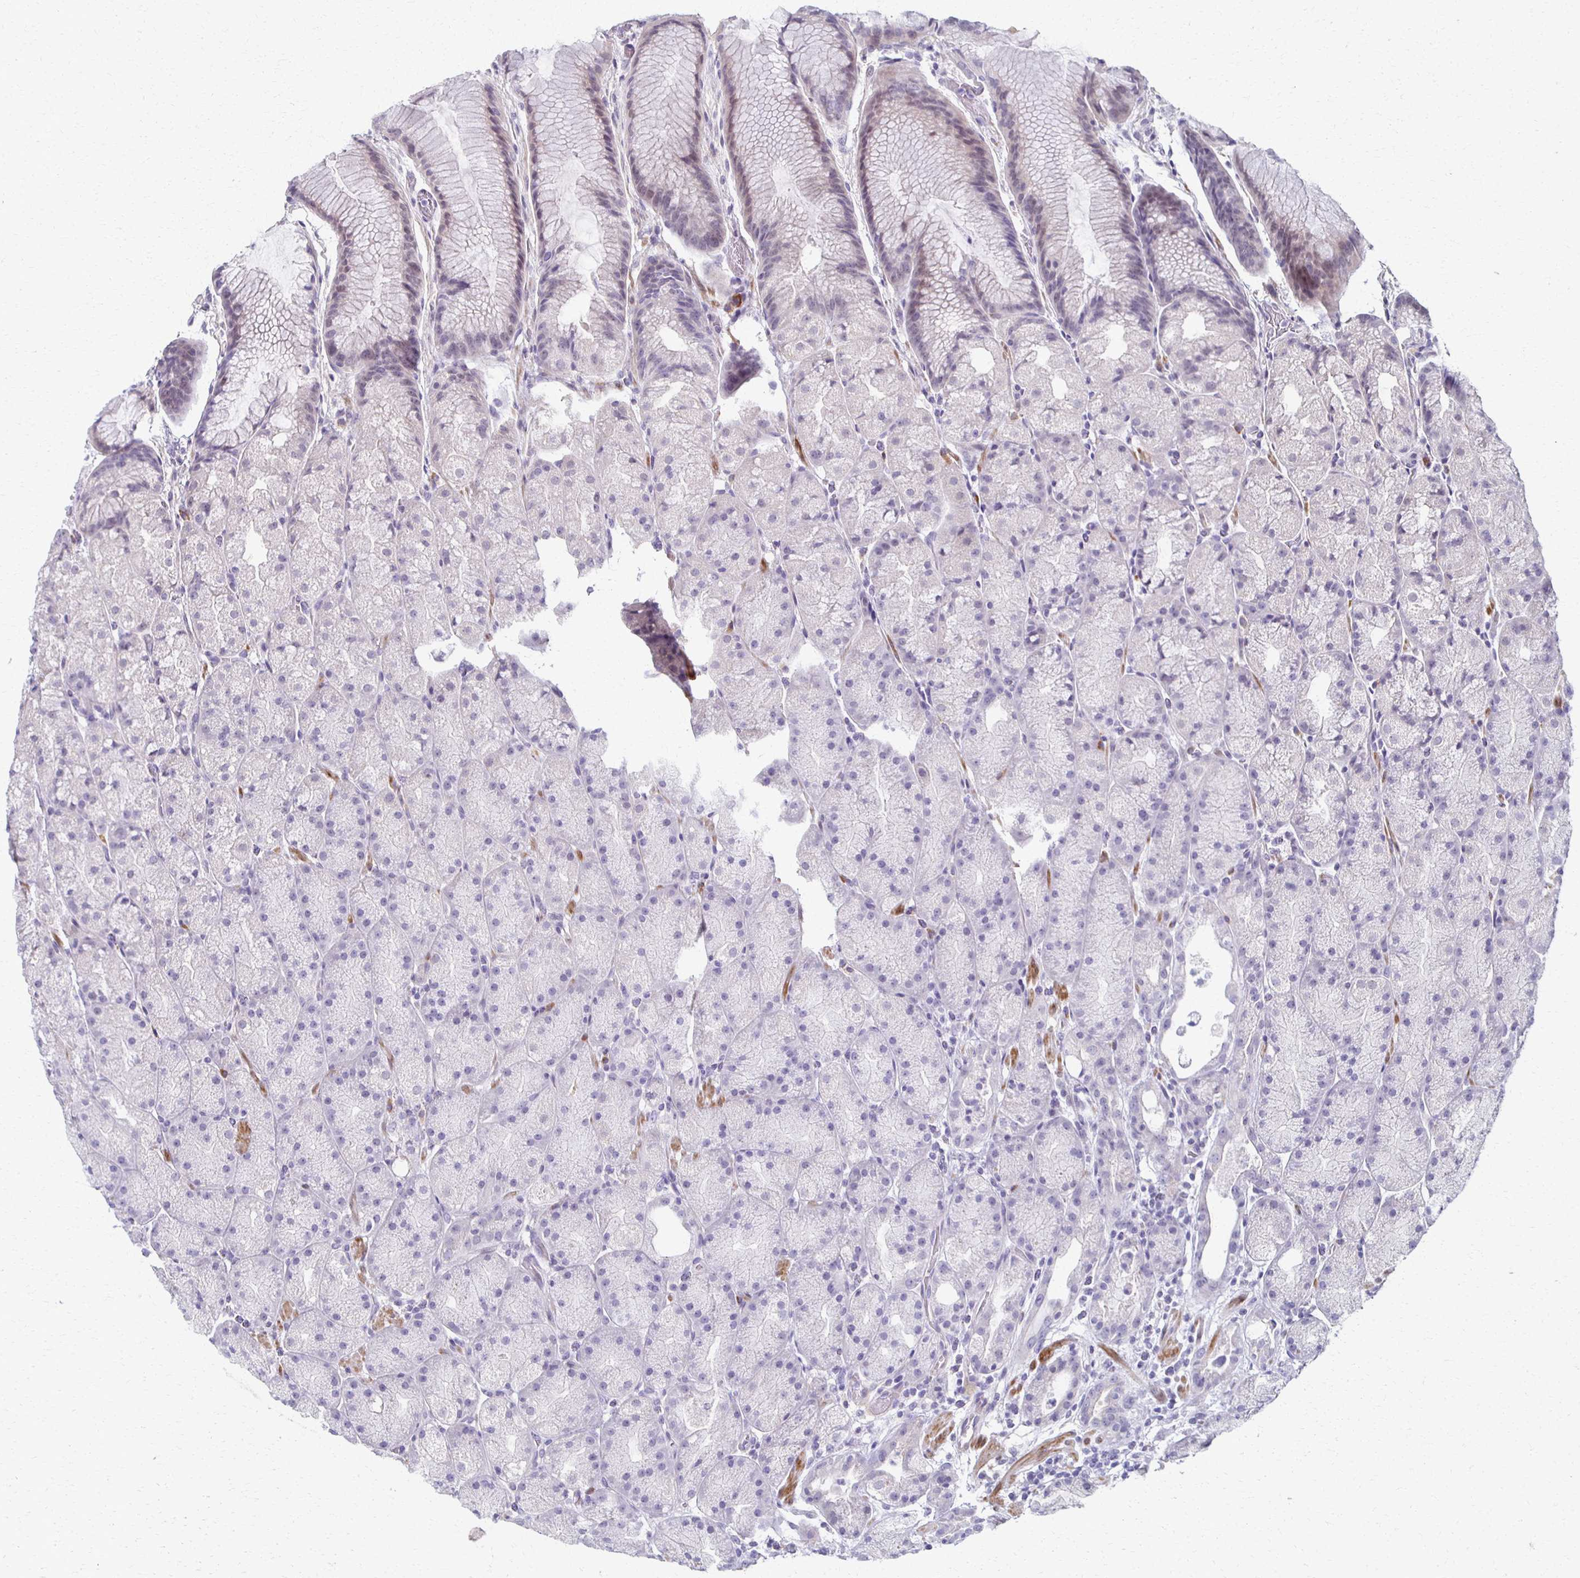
{"staining": {"intensity": "negative", "quantity": "none", "location": "none"}, "tissue": "stomach", "cell_type": "Glandular cells", "image_type": "normal", "snomed": [{"axis": "morphology", "description": "Normal tissue, NOS"}, {"axis": "topography", "description": "Stomach, upper"}, {"axis": "topography", "description": "Stomach"}], "caption": "This histopathology image is of unremarkable stomach stained with IHC to label a protein in brown with the nuclei are counter-stained blue. There is no staining in glandular cells. (Stains: DAB immunohistochemistry (IHC) with hematoxylin counter stain, Microscopy: brightfield microscopy at high magnification).", "gene": "FOXO4", "patient": {"sex": "male", "age": 48}}